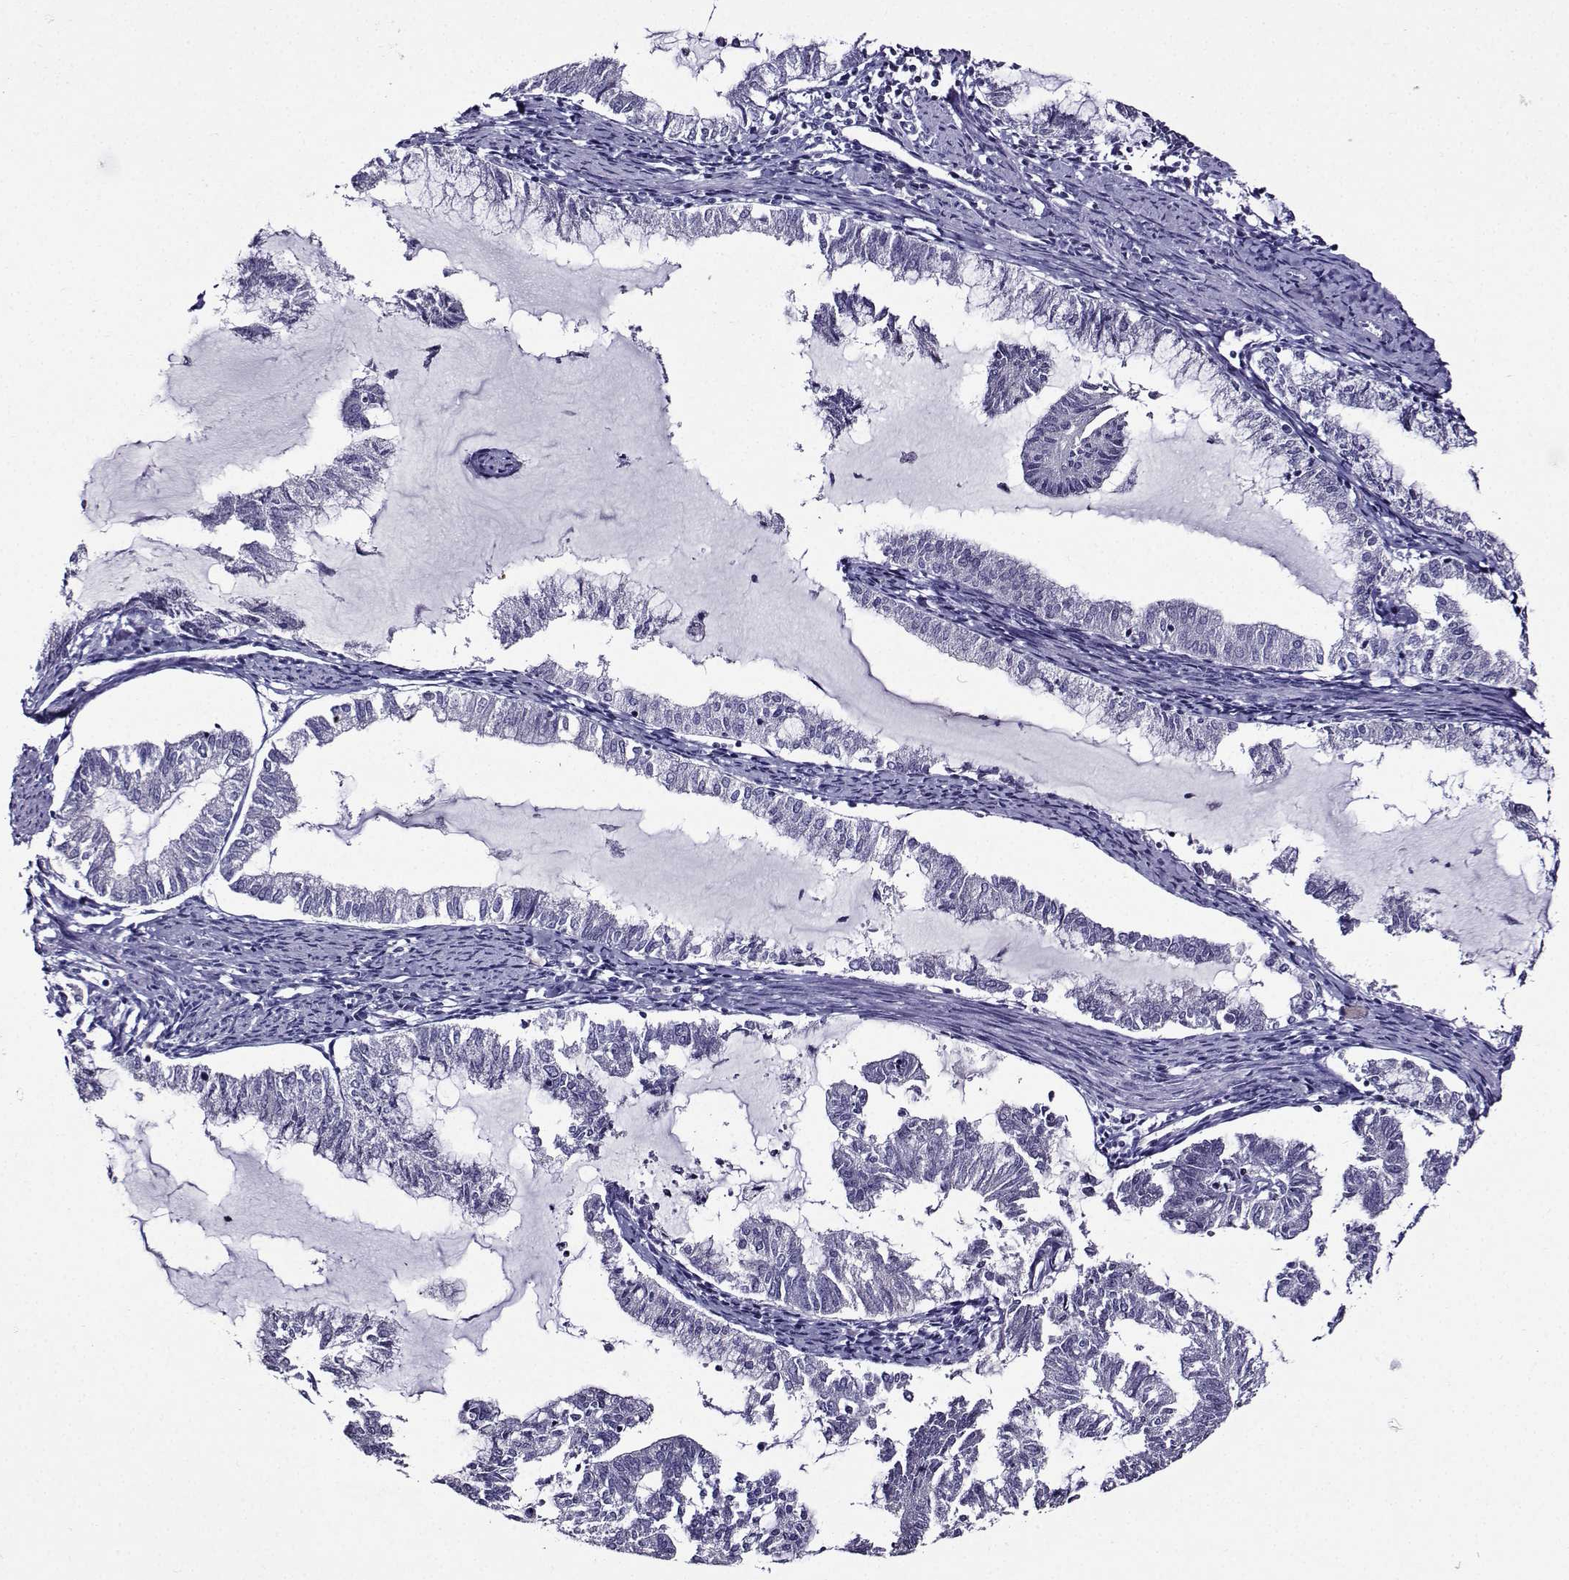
{"staining": {"intensity": "negative", "quantity": "none", "location": "none"}, "tissue": "endometrial cancer", "cell_type": "Tumor cells", "image_type": "cancer", "snomed": [{"axis": "morphology", "description": "Adenocarcinoma, NOS"}, {"axis": "topography", "description": "Endometrium"}], "caption": "High magnification brightfield microscopy of endometrial adenocarcinoma stained with DAB (brown) and counterstained with hematoxylin (blue): tumor cells show no significant expression.", "gene": "TMEM266", "patient": {"sex": "female", "age": 79}}